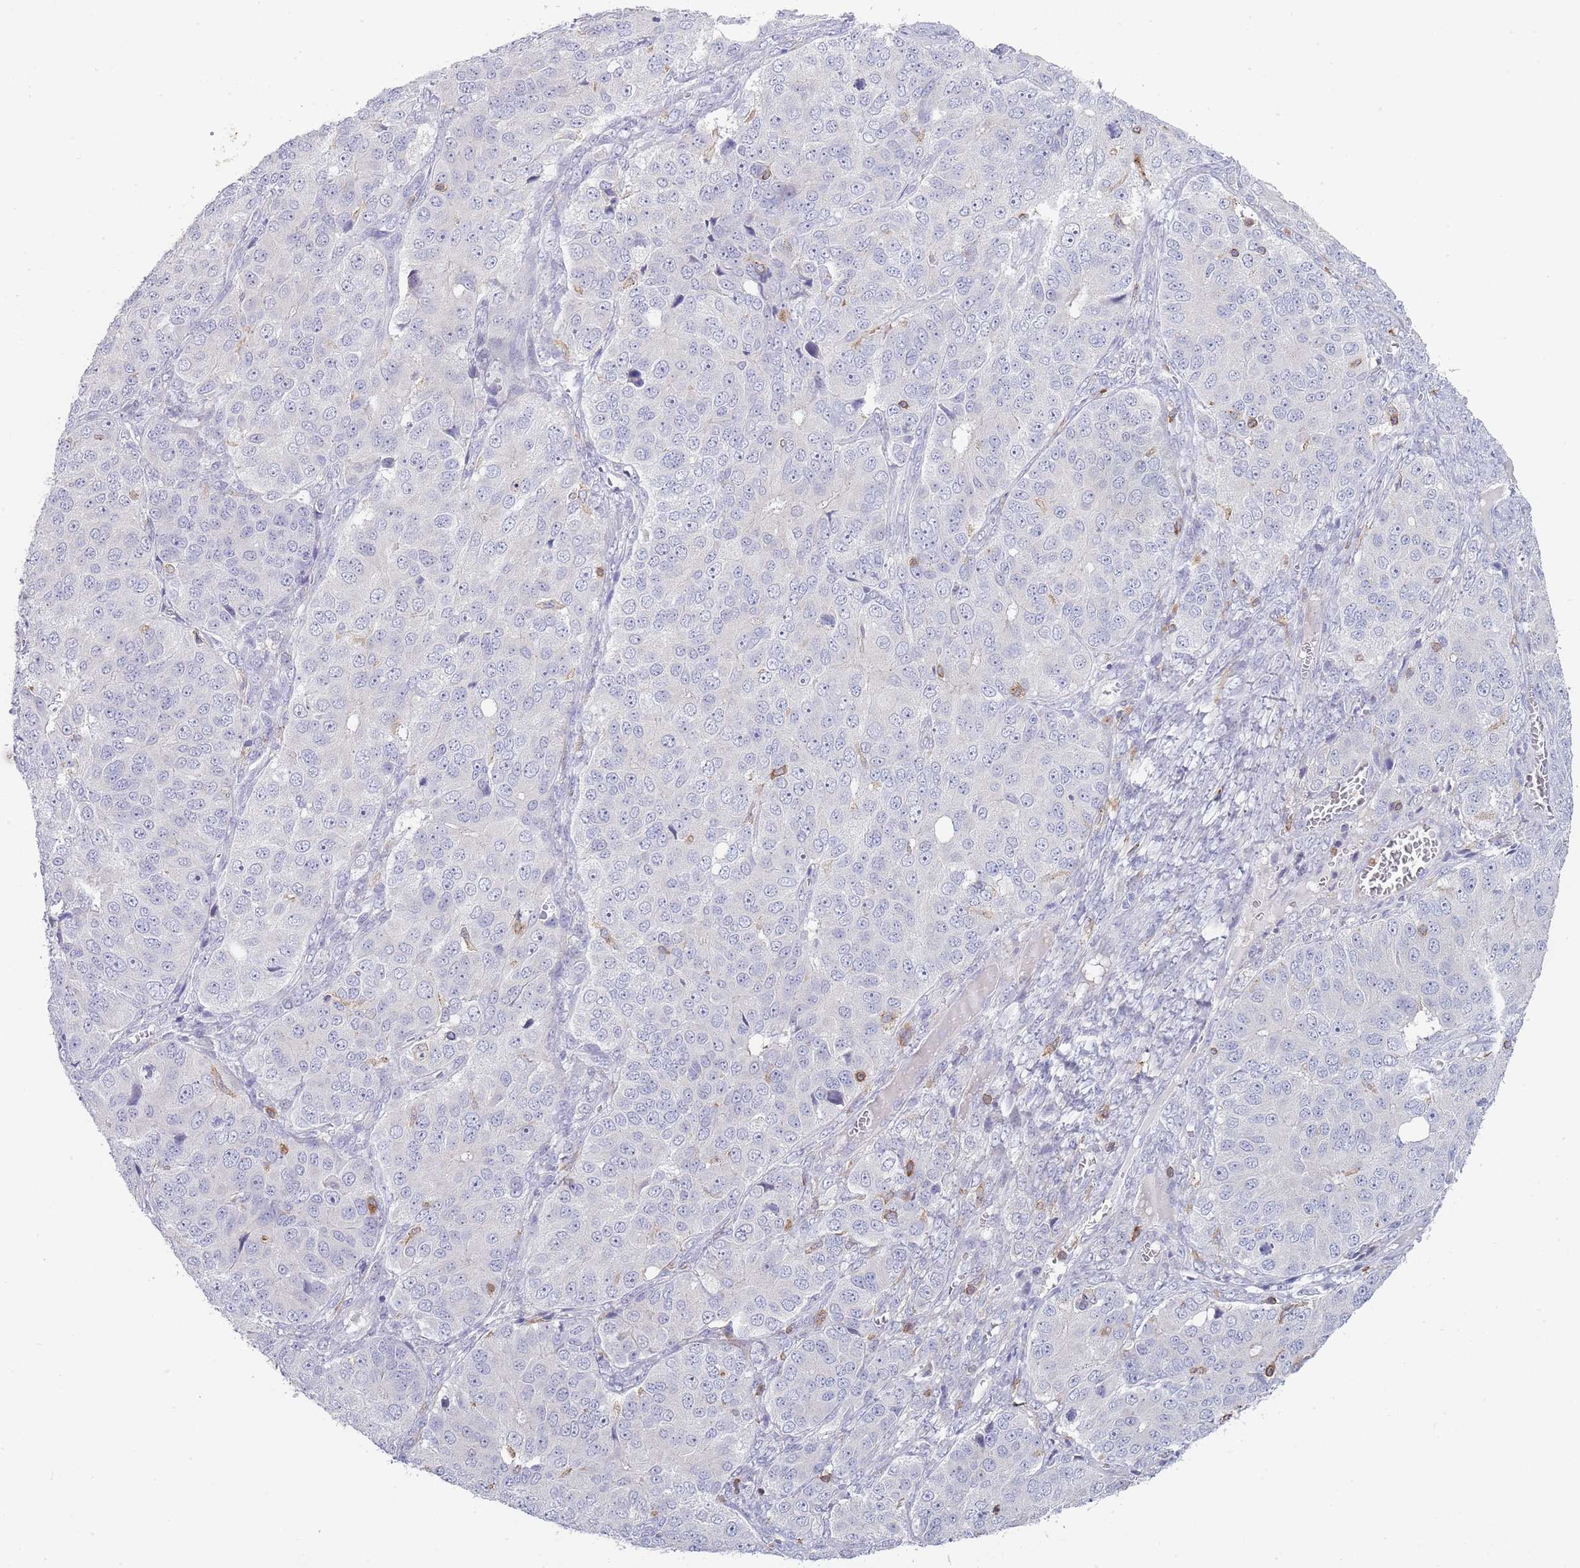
{"staining": {"intensity": "negative", "quantity": "none", "location": "none"}, "tissue": "ovarian cancer", "cell_type": "Tumor cells", "image_type": "cancer", "snomed": [{"axis": "morphology", "description": "Carcinoma, endometroid"}, {"axis": "topography", "description": "Ovary"}], "caption": "Human ovarian cancer stained for a protein using immunohistochemistry shows no positivity in tumor cells.", "gene": "LPXN", "patient": {"sex": "female", "age": 51}}